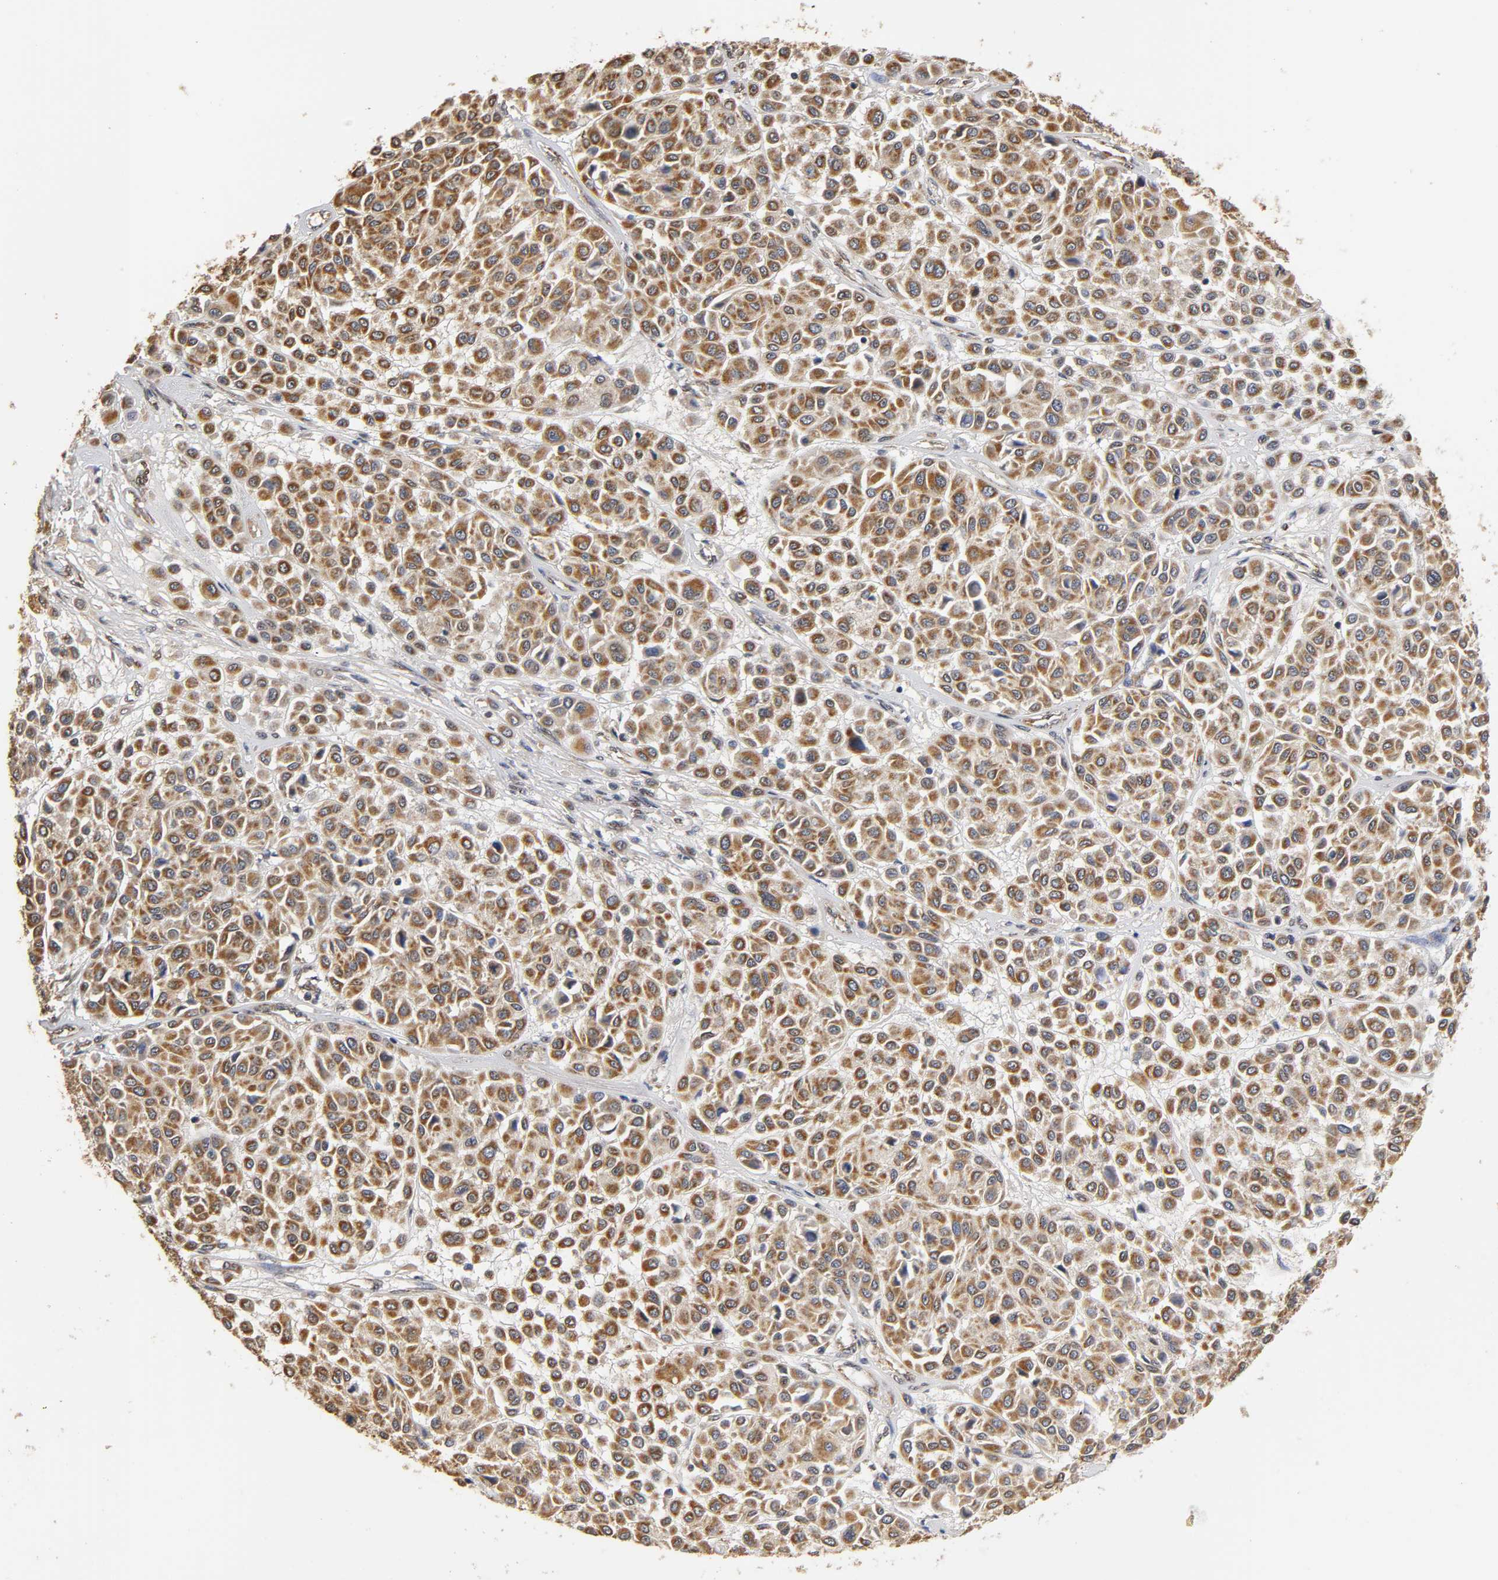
{"staining": {"intensity": "strong", "quantity": ">75%", "location": "cytoplasmic/membranous"}, "tissue": "melanoma", "cell_type": "Tumor cells", "image_type": "cancer", "snomed": [{"axis": "morphology", "description": "Malignant melanoma, Metastatic site"}, {"axis": "topography", "description": "Soft tissue"}], "caption": "Melanoma stained with DAB immunohistochemistry reveals high levels of strong cytoplasmic/membranous expression in approximately >75% of tumor cells. (DAB (3,3'-diaminobenzidine) IHC, brown staining for protein, blue staining for nuclei).", "gene": "PKN1", "patient": {"sex": "male", "age": 41}}